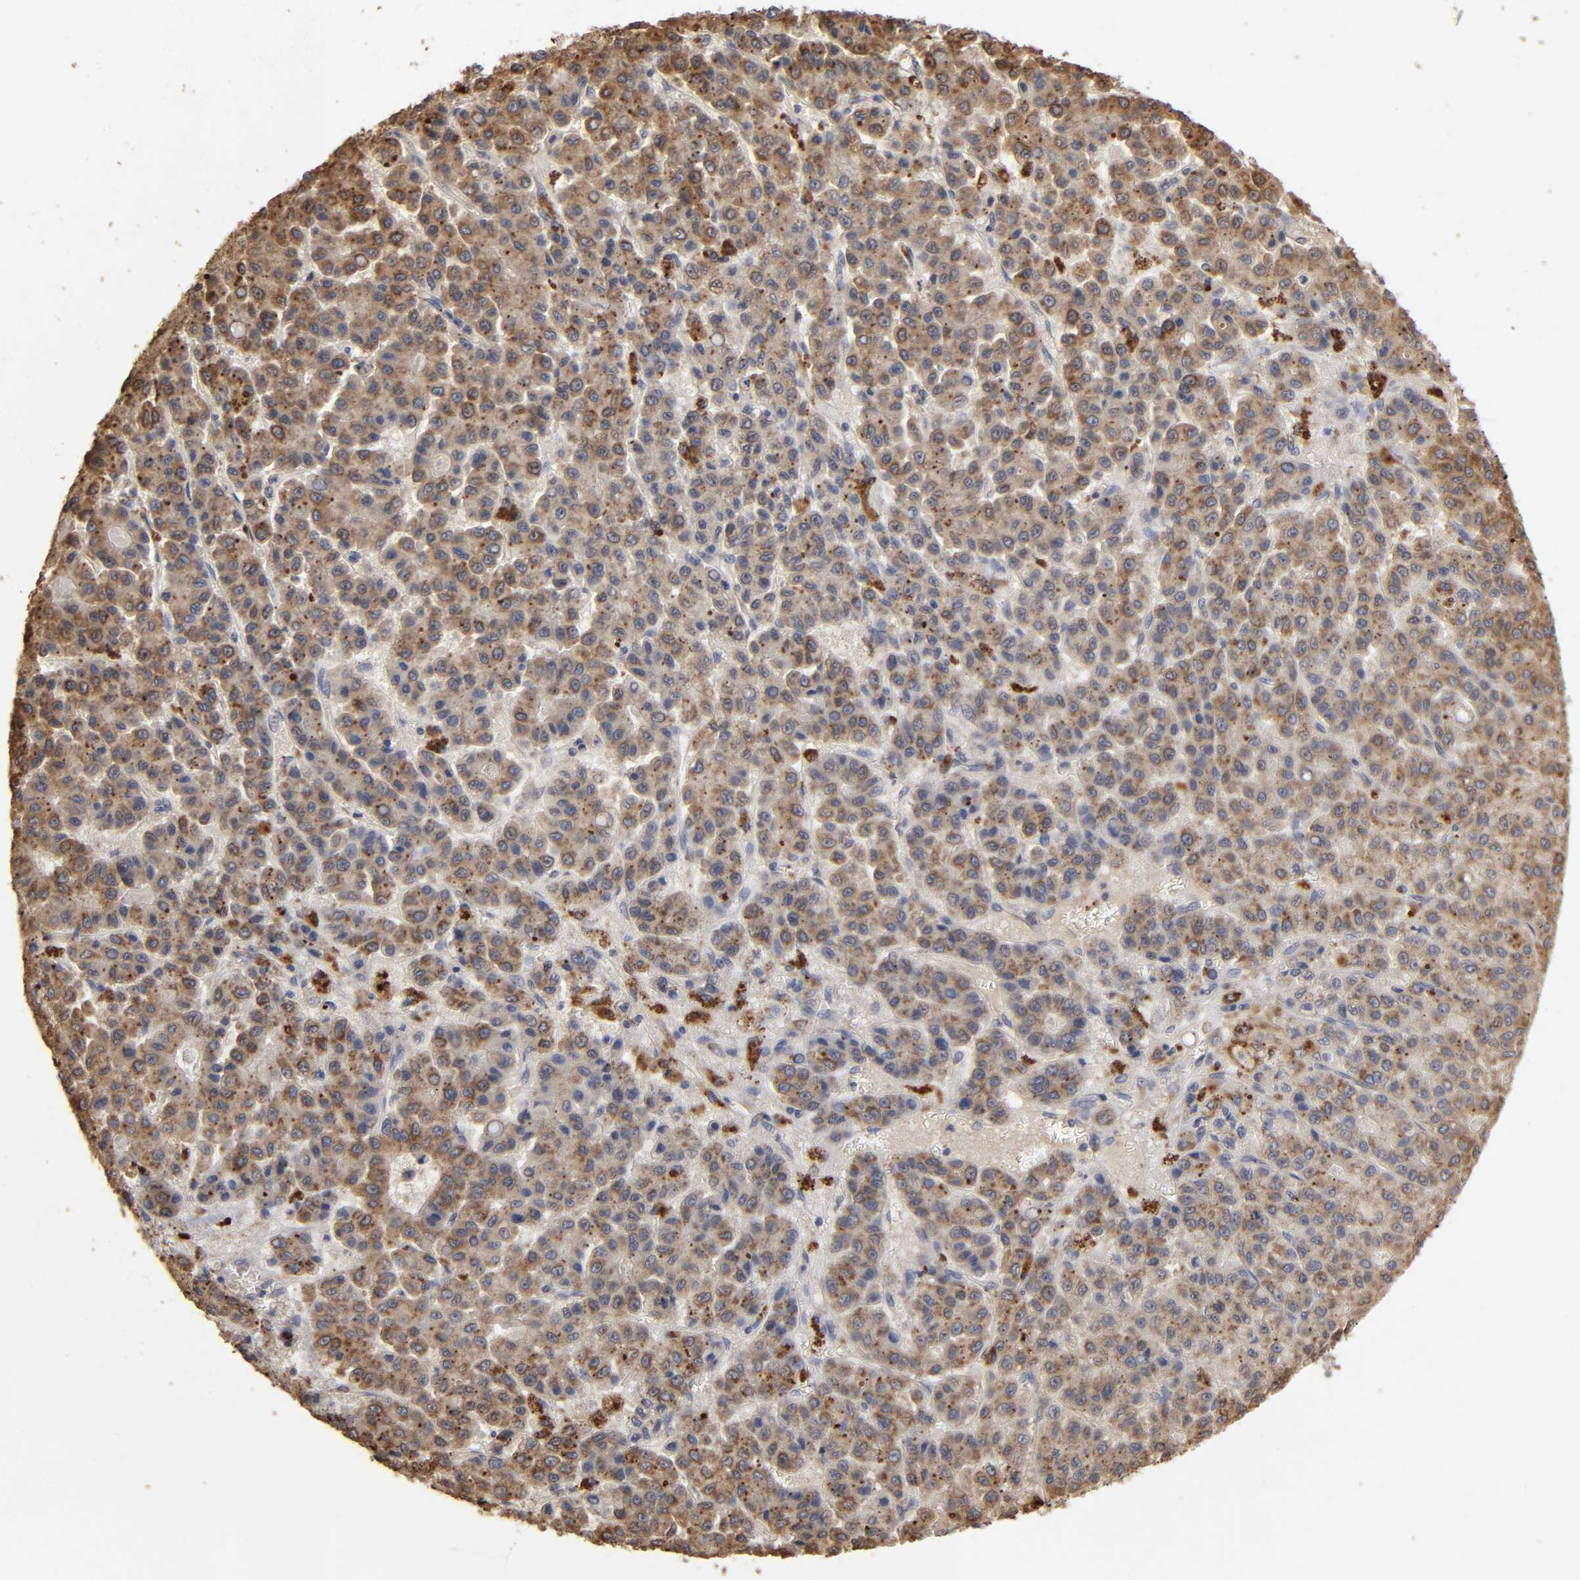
{"staining": {"intensity": "moderate", "quantity": ">75%", "location": "cytoplasmic/membranous"}, "tissue": "liver cancer", "cell_type": "Tumor cells", "image_type": "cancer", "snomed": [{"axis": "morphology", "description": "Carcinoma, Hepatocellular, NOS"}, {"axis": "topography", "description": "Liver"}], "caption": "Hepatocellular carcinoma (liver) was stained to show a protein in brown. There is medium levels of moderate cytoplasmic/membranous expression in about >75% of tumor cells. Using DAB (brown) and hematoxylin (blue) stains, captured at high magnification using brightfield microscopy.", "gene": "EIF4G2", "patient": {"sex": "male", "age": 70}}